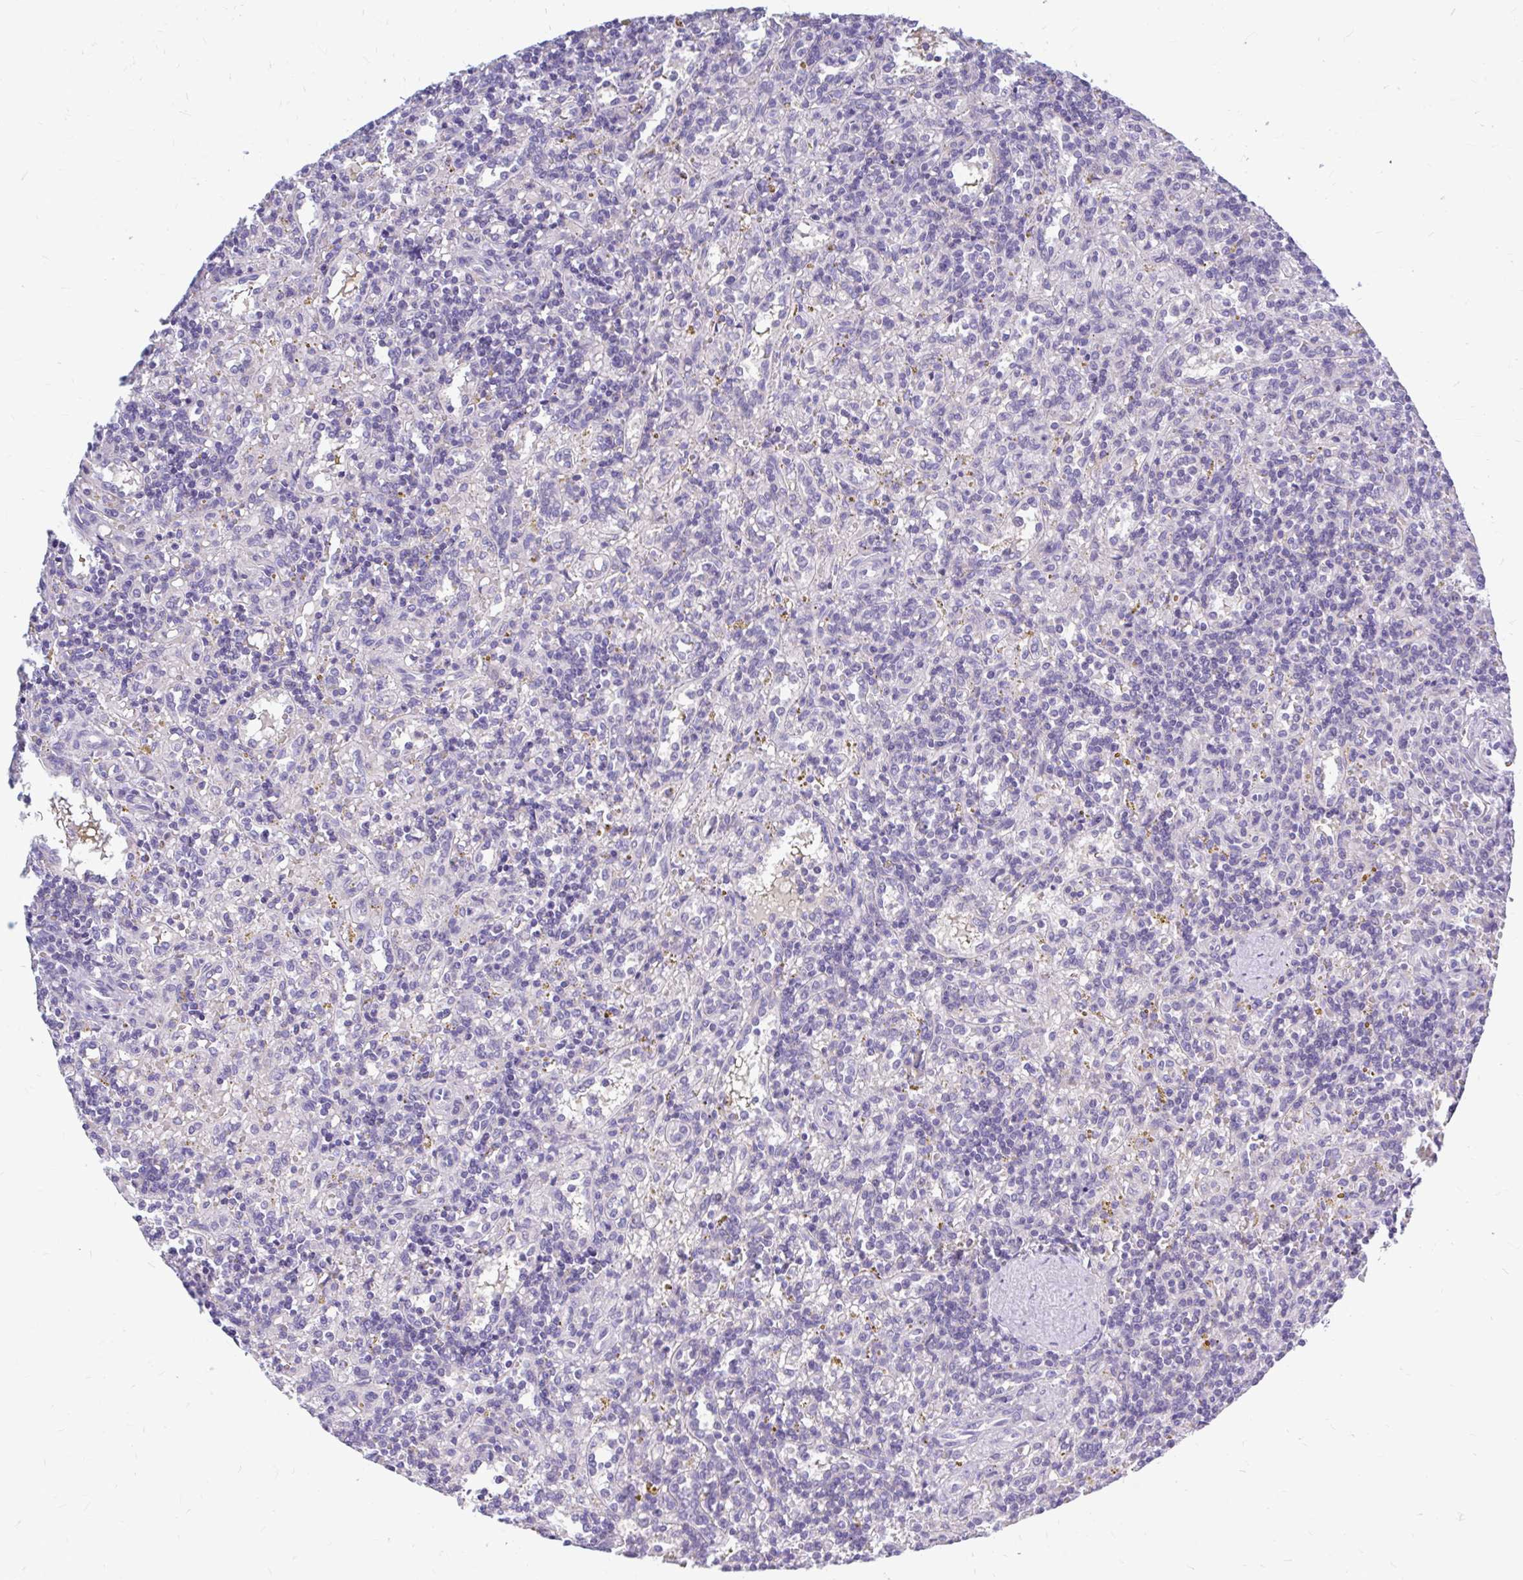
{"staining": {"intensity": "negative", "quantity": "none", "location": "none"}, "tissue": "lymphoma", "cell_type": "Tumor cells", "image_type": "cancer", "snomed": [{"axis": "morphology", "description": "Malignant lymphoma, non-Hodgkin's type, Low grade"}, {"axis": "topography", "description": "Spleen"}], "caption": "A photomicrograph of malignant lymphoma, non-Hodgkin's type (low-grade) stained for a protein displays no brown staining in tumor cells. The staining is performed using DAB brown chromogen with nuclei counter-stained in using hematoxylin.", "gene": "MAP1LC3A", "patient": {"sex": "male", "age": 67}}